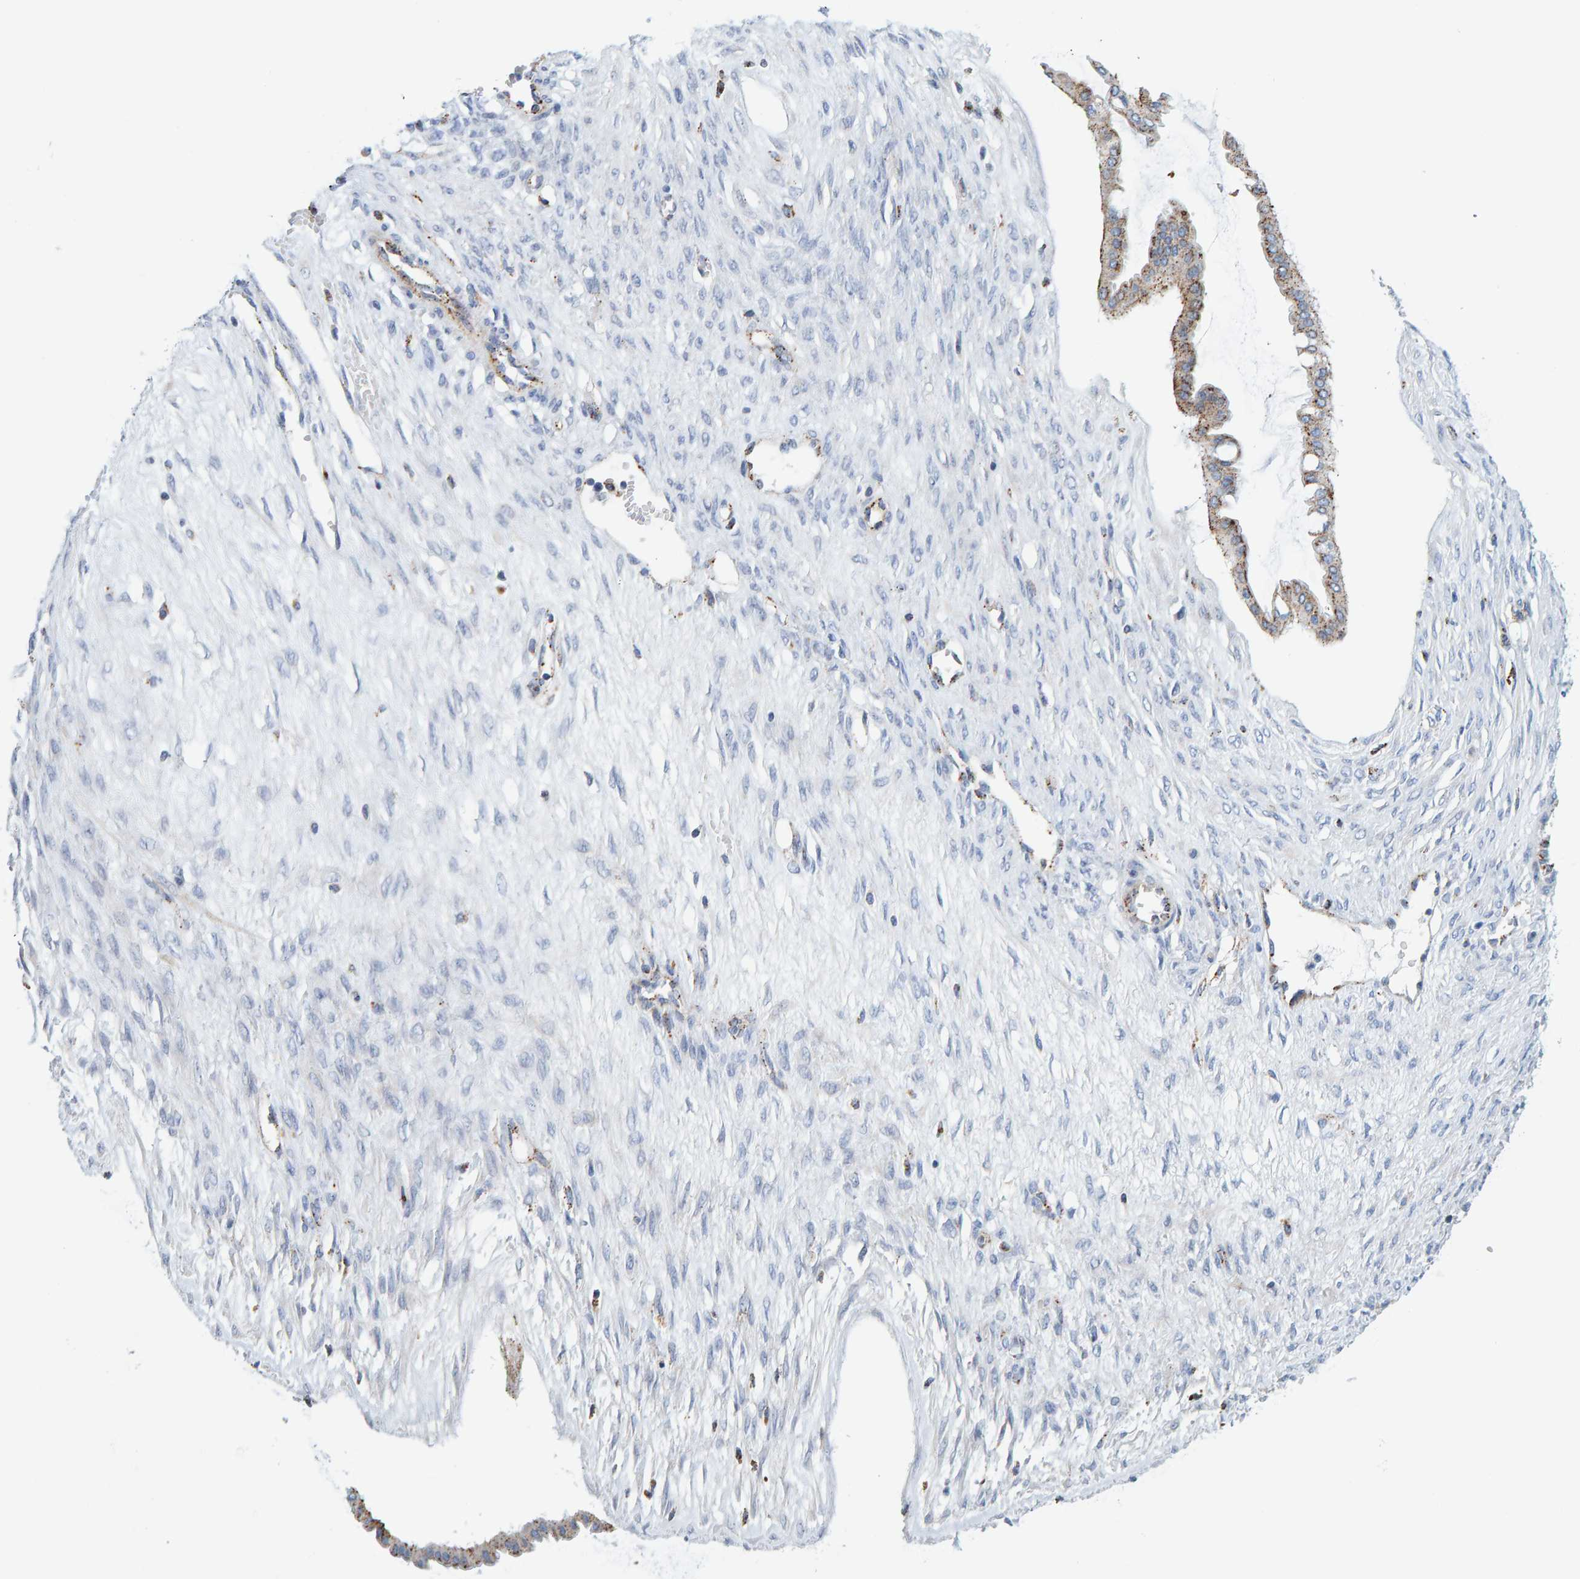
{"staining": {"intensity": "weak", "quantity": ">75%", "location": "cytoplasmic/membranous"}, "tissue": "ovarian cancer", "cell_type": "Tumor cells", "image_type": "cancer", "snomed": [{"axis": "morphology", "description": "Cystadenocarcinoma, mucinous, NOS"}, {"axis": "topography", "description": "Ovary"}], "caption": "Ovarian mucinous cystadenocarcinoma was stained to show a protein in brown. There is low levels of weak cytoplasmic/membranous staining in approximately >75% of tumor cells. Using DAB (brown) and hematoxylin (blue) stains, captured at high magnification using brightfield microscopy.", "gene": "BIN3", "patient": {"sex": "female", "age": 73}}